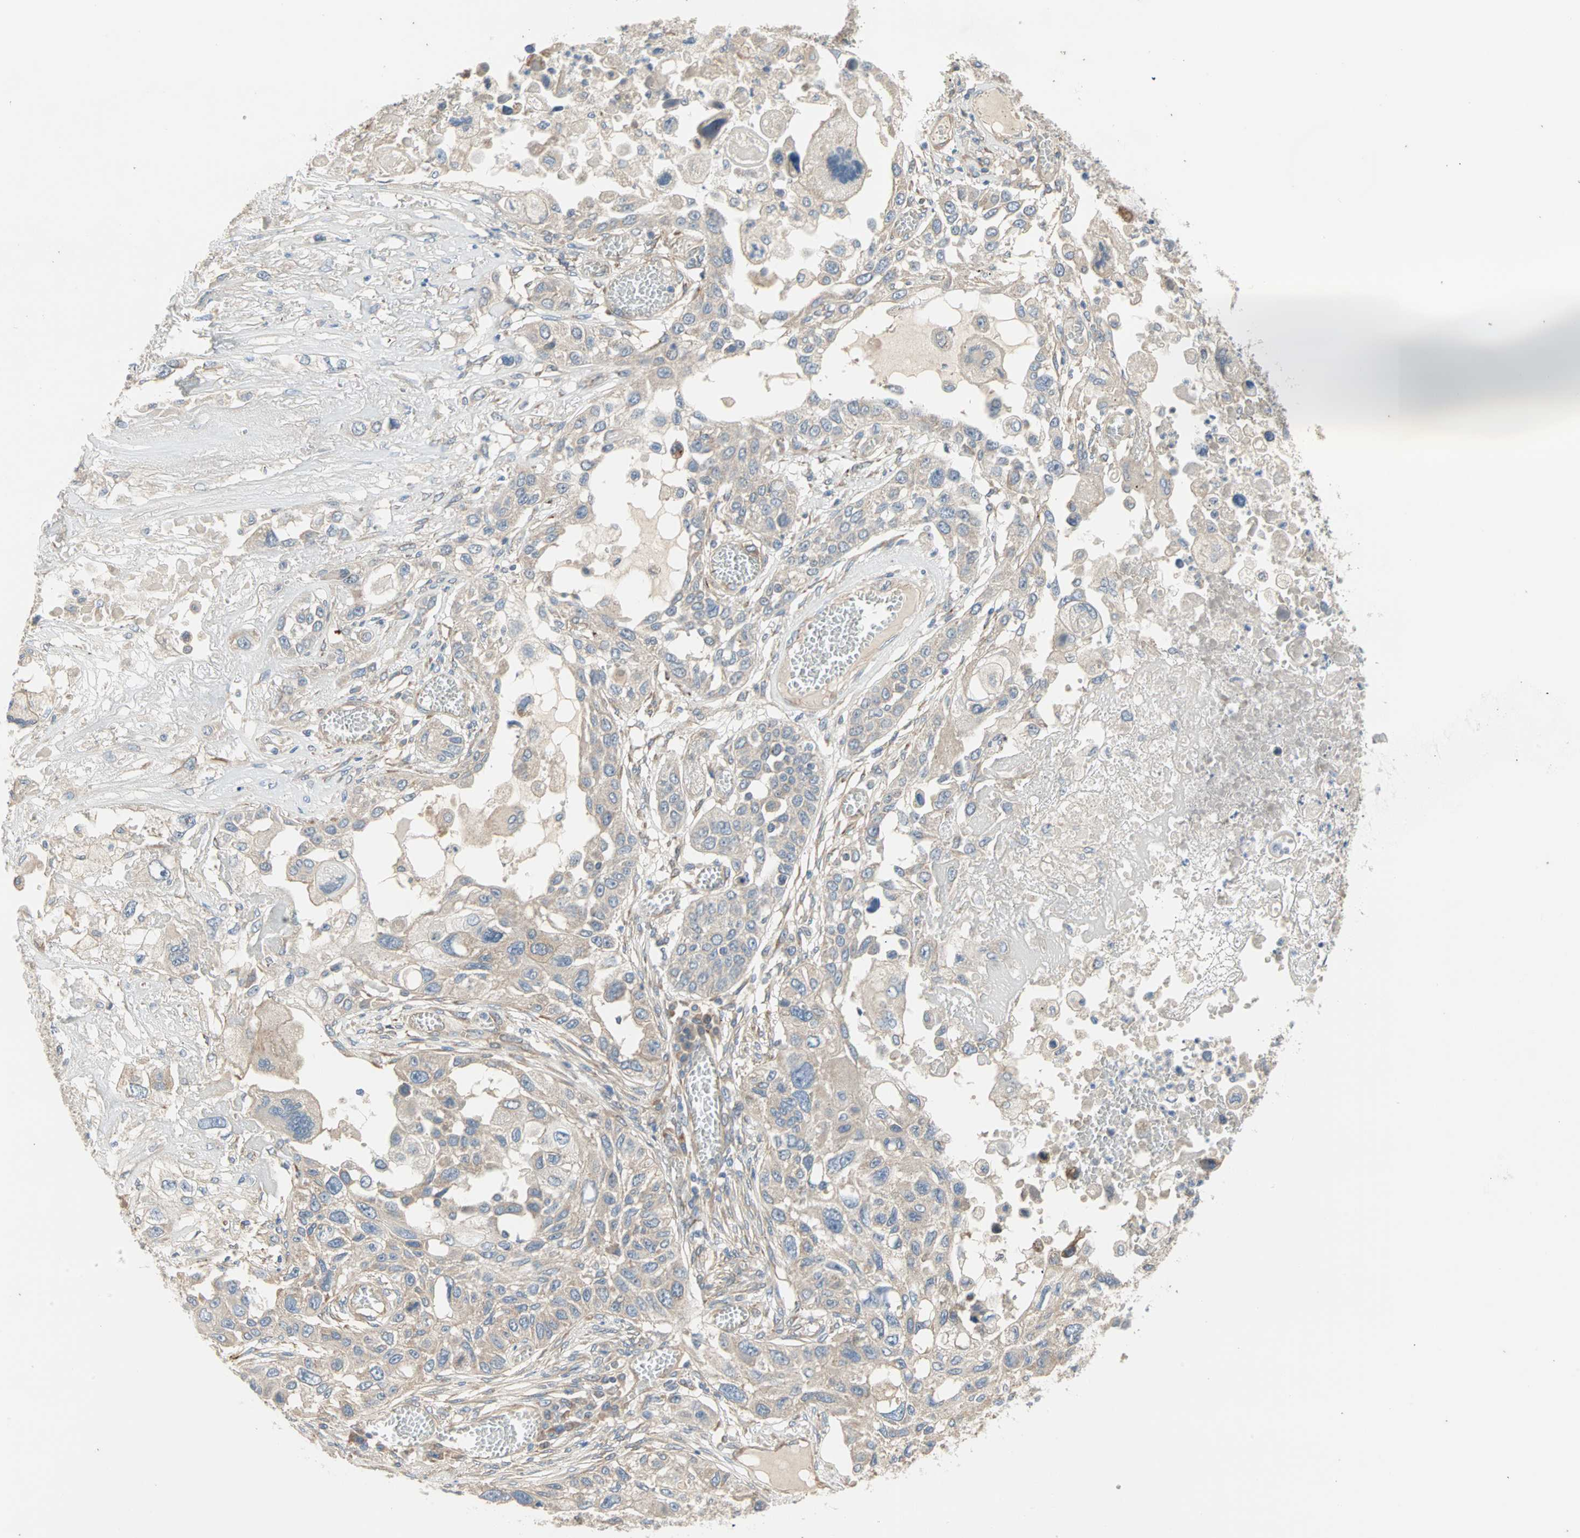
{"staining": {"intensity": "weak", "quantity": "25%-75%", "location": "cytoplasmic/membranous"}, "tissue": "lung cancer", "cell_type": "Tumor cells", "image_type": "cancer", "snomed": [{"axis": "morphology", "description": "Squamous cell carcinoma, NOS"}, {"axis": "topography", "description": "Lung"}], "caption": "A micrograph showing weak cytoplasmic/membranous expression in approximately 25%-75% of tumor cells in lung cancer (squamous cell carcinoma), as visualized by brown immunohistochemical staining.", "gene": "PDE8A", "patient": {"sex": "male", "age": 71}}